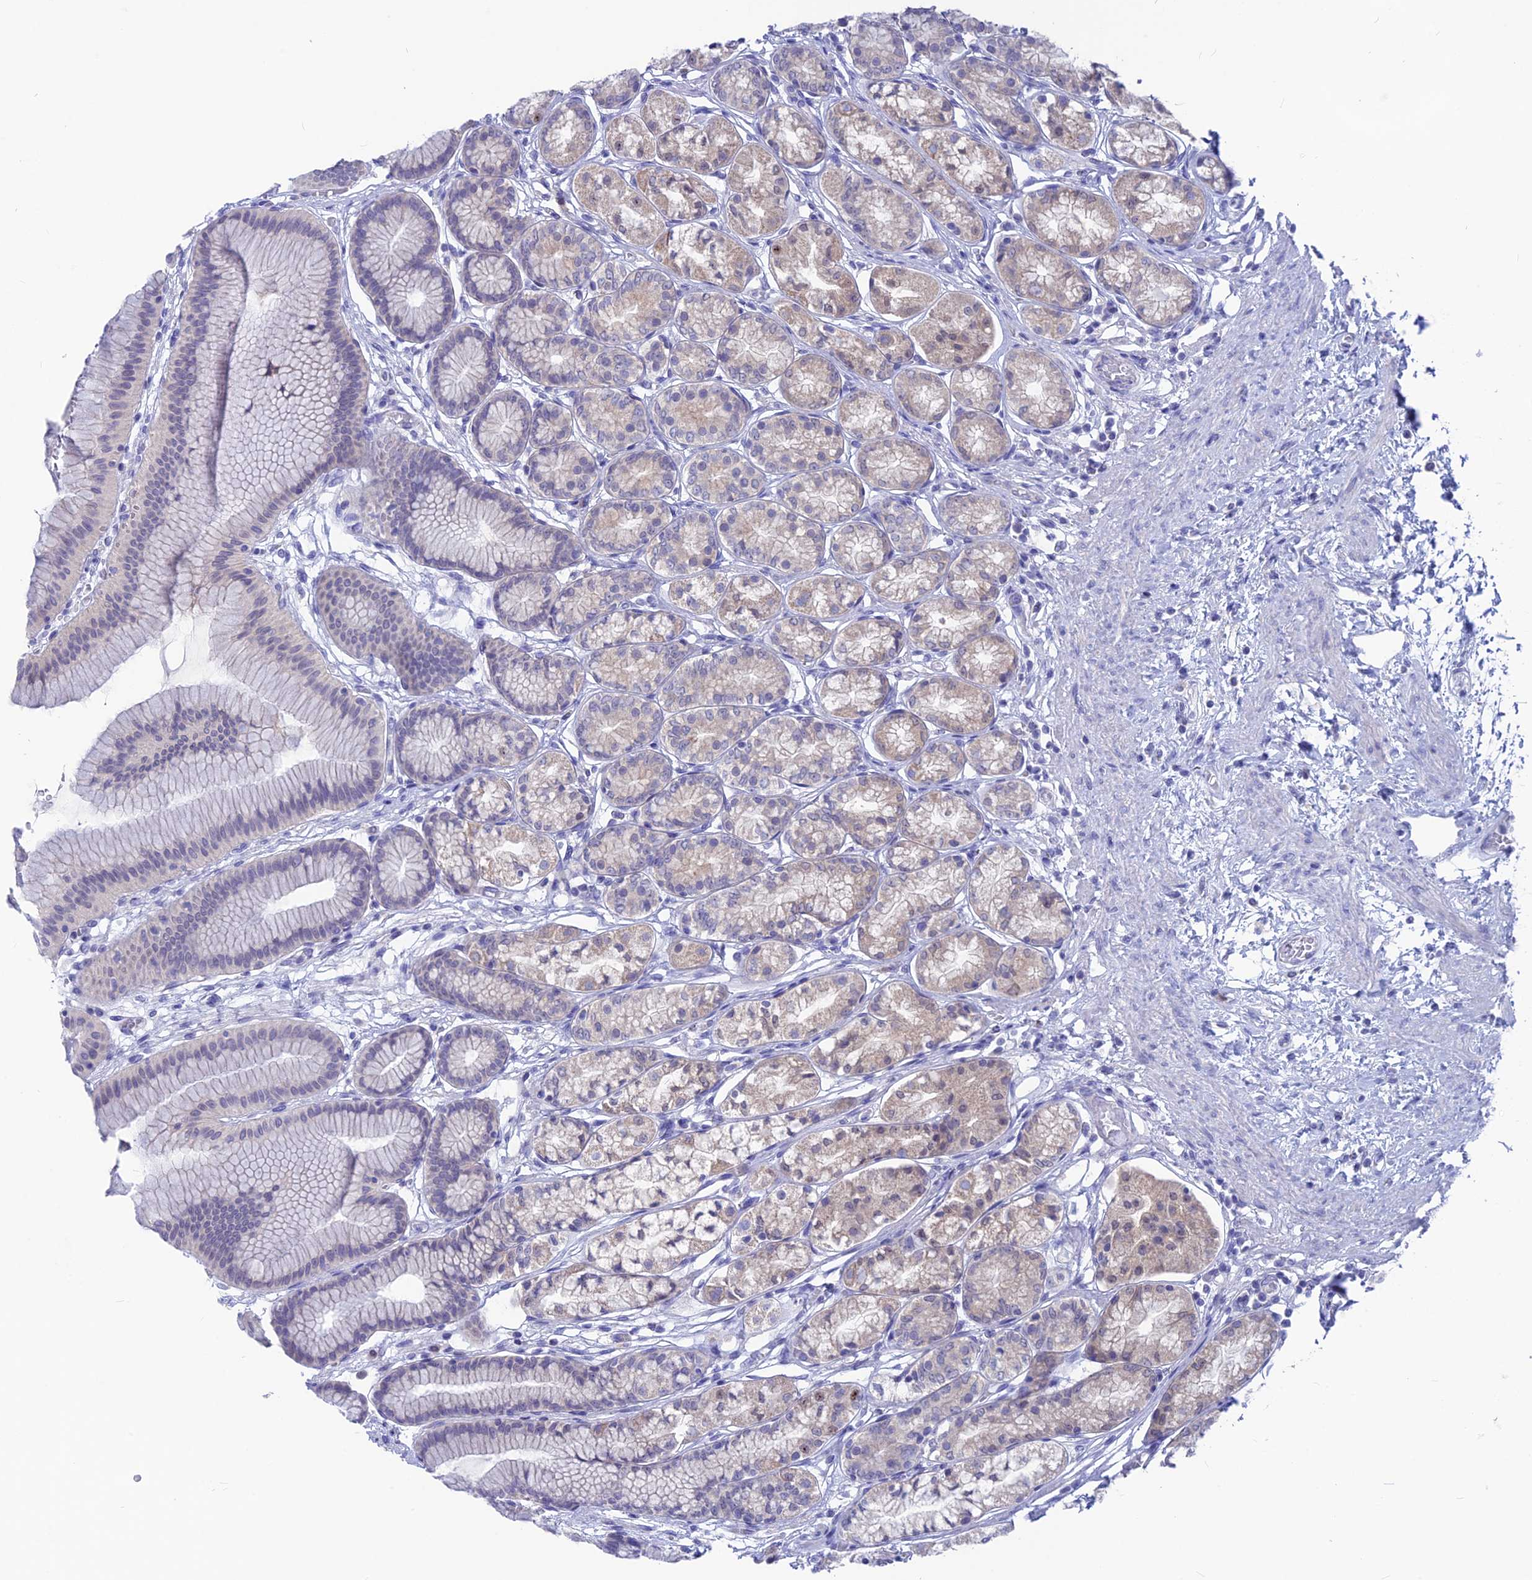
{"staining": {"intensity": "moderate", "quantity": "<25%", "location": "cytoplasmic/membranous,nuclear"}, "tissue": "stomach", "cell_type": "Glandular cells", "image_type": "normal", "snomed": [{"axis": "morphology", "description": "Normal tissue, NOS"}, {"axis": "morphology", "description": "Adenocarcinoma, NOS"}, {"axis": "morphology", "description": "Adenocarcinoma, High grade"}, {"axis": "topography", "description": "Stomach, upper"}, {"axis": "topography", "description": "Stomach"}], "caption": "Unremarkable stomach displays moderate cytoplasmic/membranous,nuclear expression in about <25% of glandular cells The staining is performed using DAB brown chromogen to label protein expression. The nuclei are counter-stained blue using hematoxylin..", "gene": "SNTN", "patient": {"sex": "female", "age": 65}}